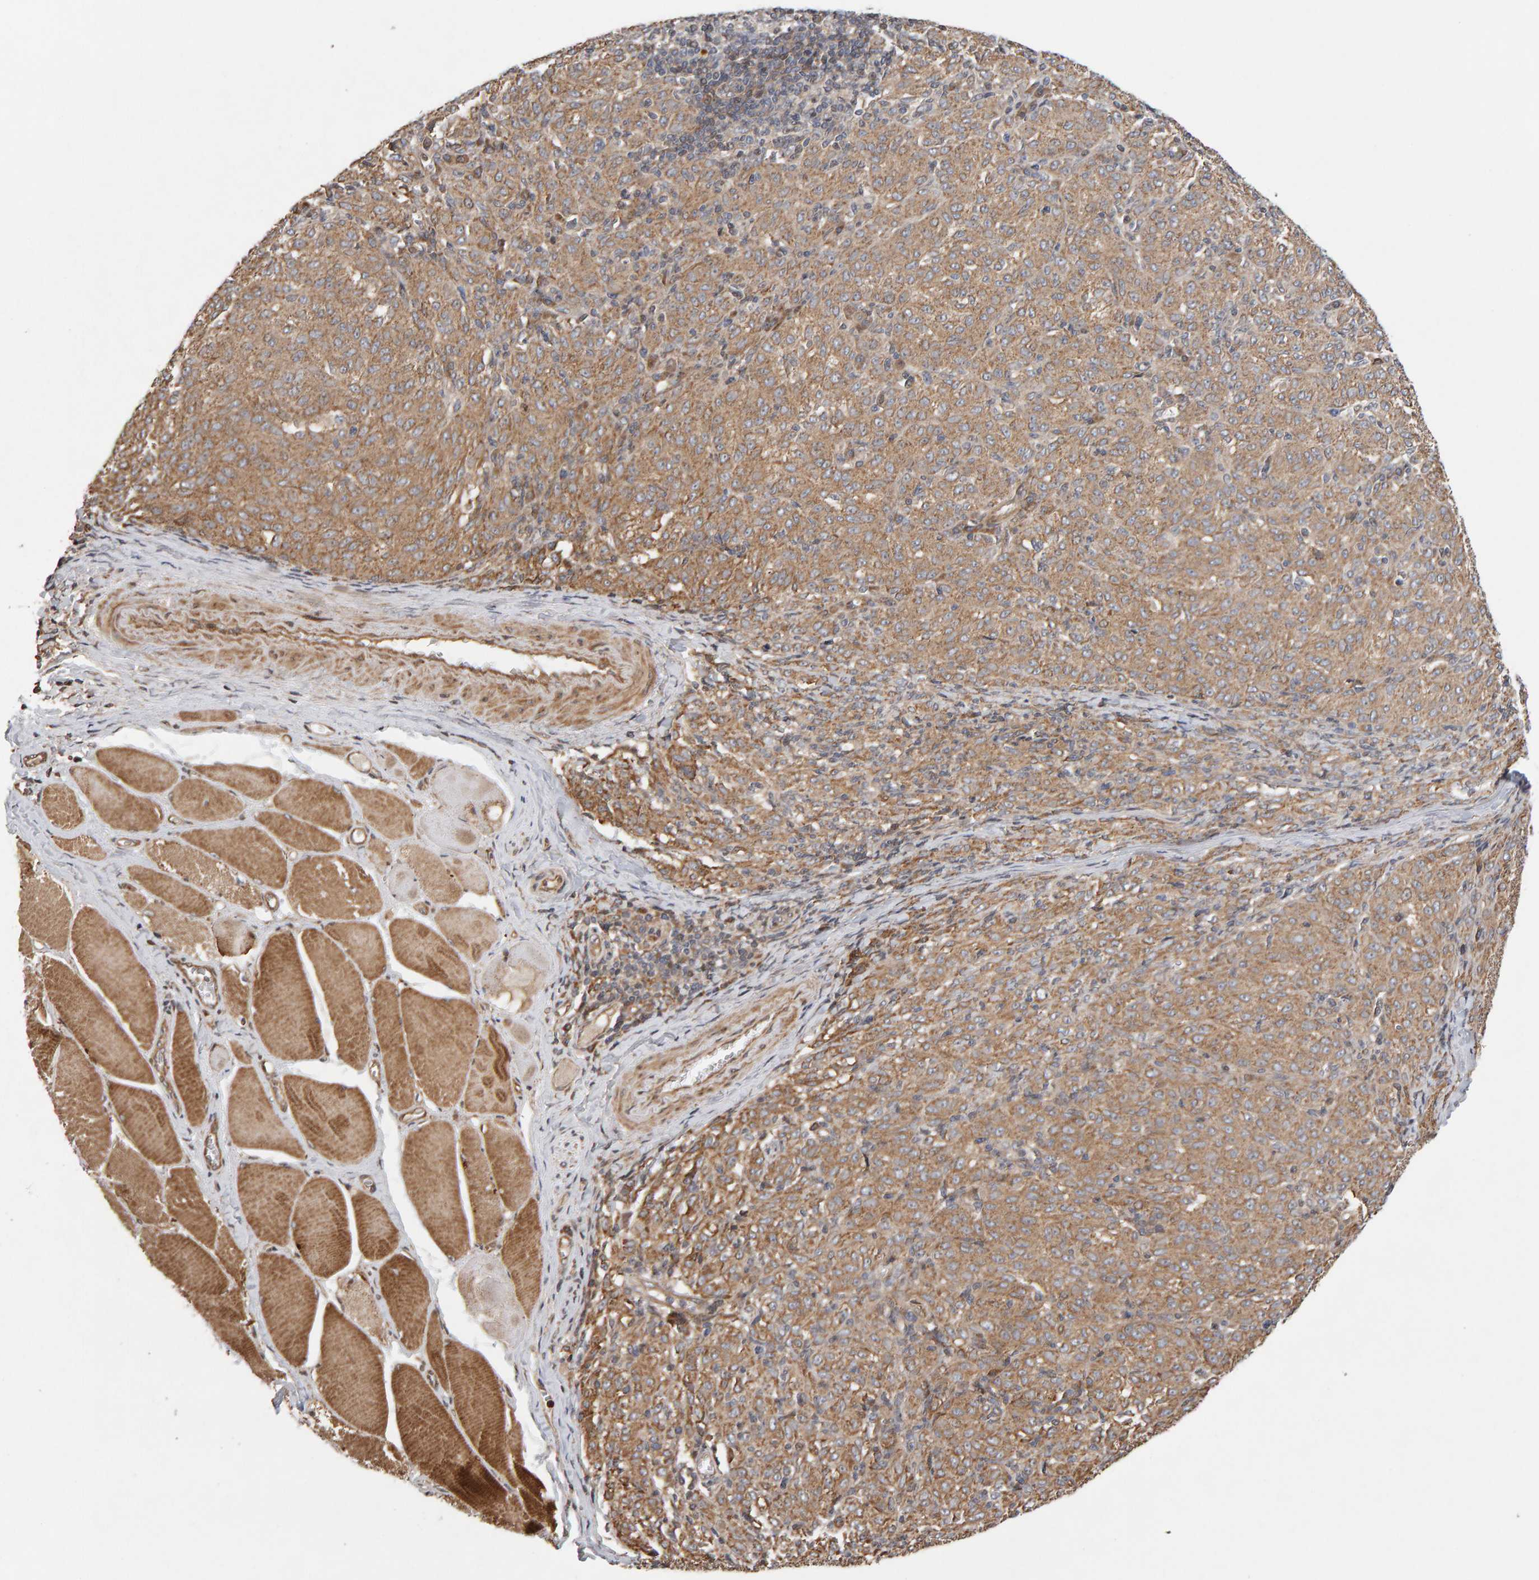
{"staining": {"intensity": "moderate", "quantity": ">75%", "location": "cytoplasmic/membranous"}, "tissue": "melanoma", "cell_type": "Tumor cells", "image_type": "cancer", "snomed": [{"axis": "morphology", "description": "Malignant melanoma, NOS"}, {"axis": "topography", "description": "Skin"}], "caption": "The micrograph demonstrates immunohistochemical staining of malignant melanoma. There is moderate cytoplasmic/membranous positivity is identified in approximately >75% of tumor cells.", "gene": "LZTS1", "patient": {"sex": "female", "age": 72}}